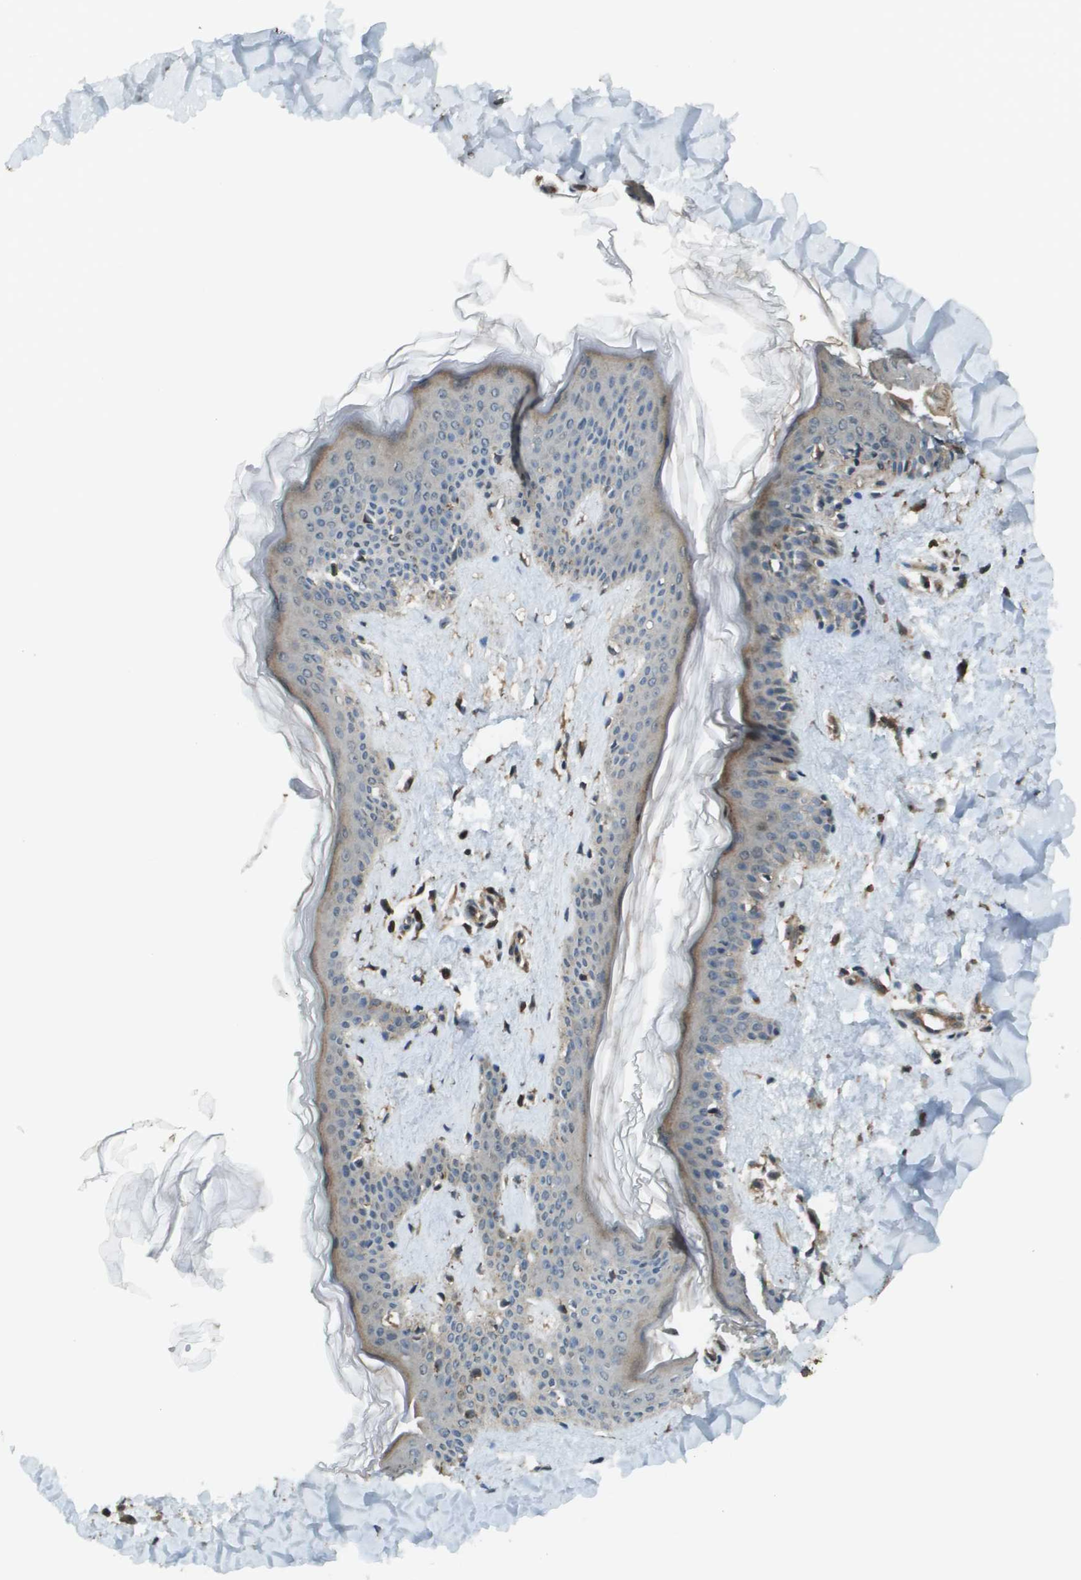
{"staining": {"intensity": "moderate", "quantity": ">75%", "location": "cytoplasmic/membranous"}, "tissue": "skin", "cell_type": "Fibroblasts", "image_type": "normal", "snomed": [{"axis": "morphology", "description": "Normal tissue, NOS"}, {"axis": "topography", "description": "Skin"}], "caption": "Fibroblasts display medium levels of moderate cytoplasmic/membranous expression in about >75% of cells in normal human skin.", "gene": "PLPBP", "patient": {"sex": "female", "age": 41}}